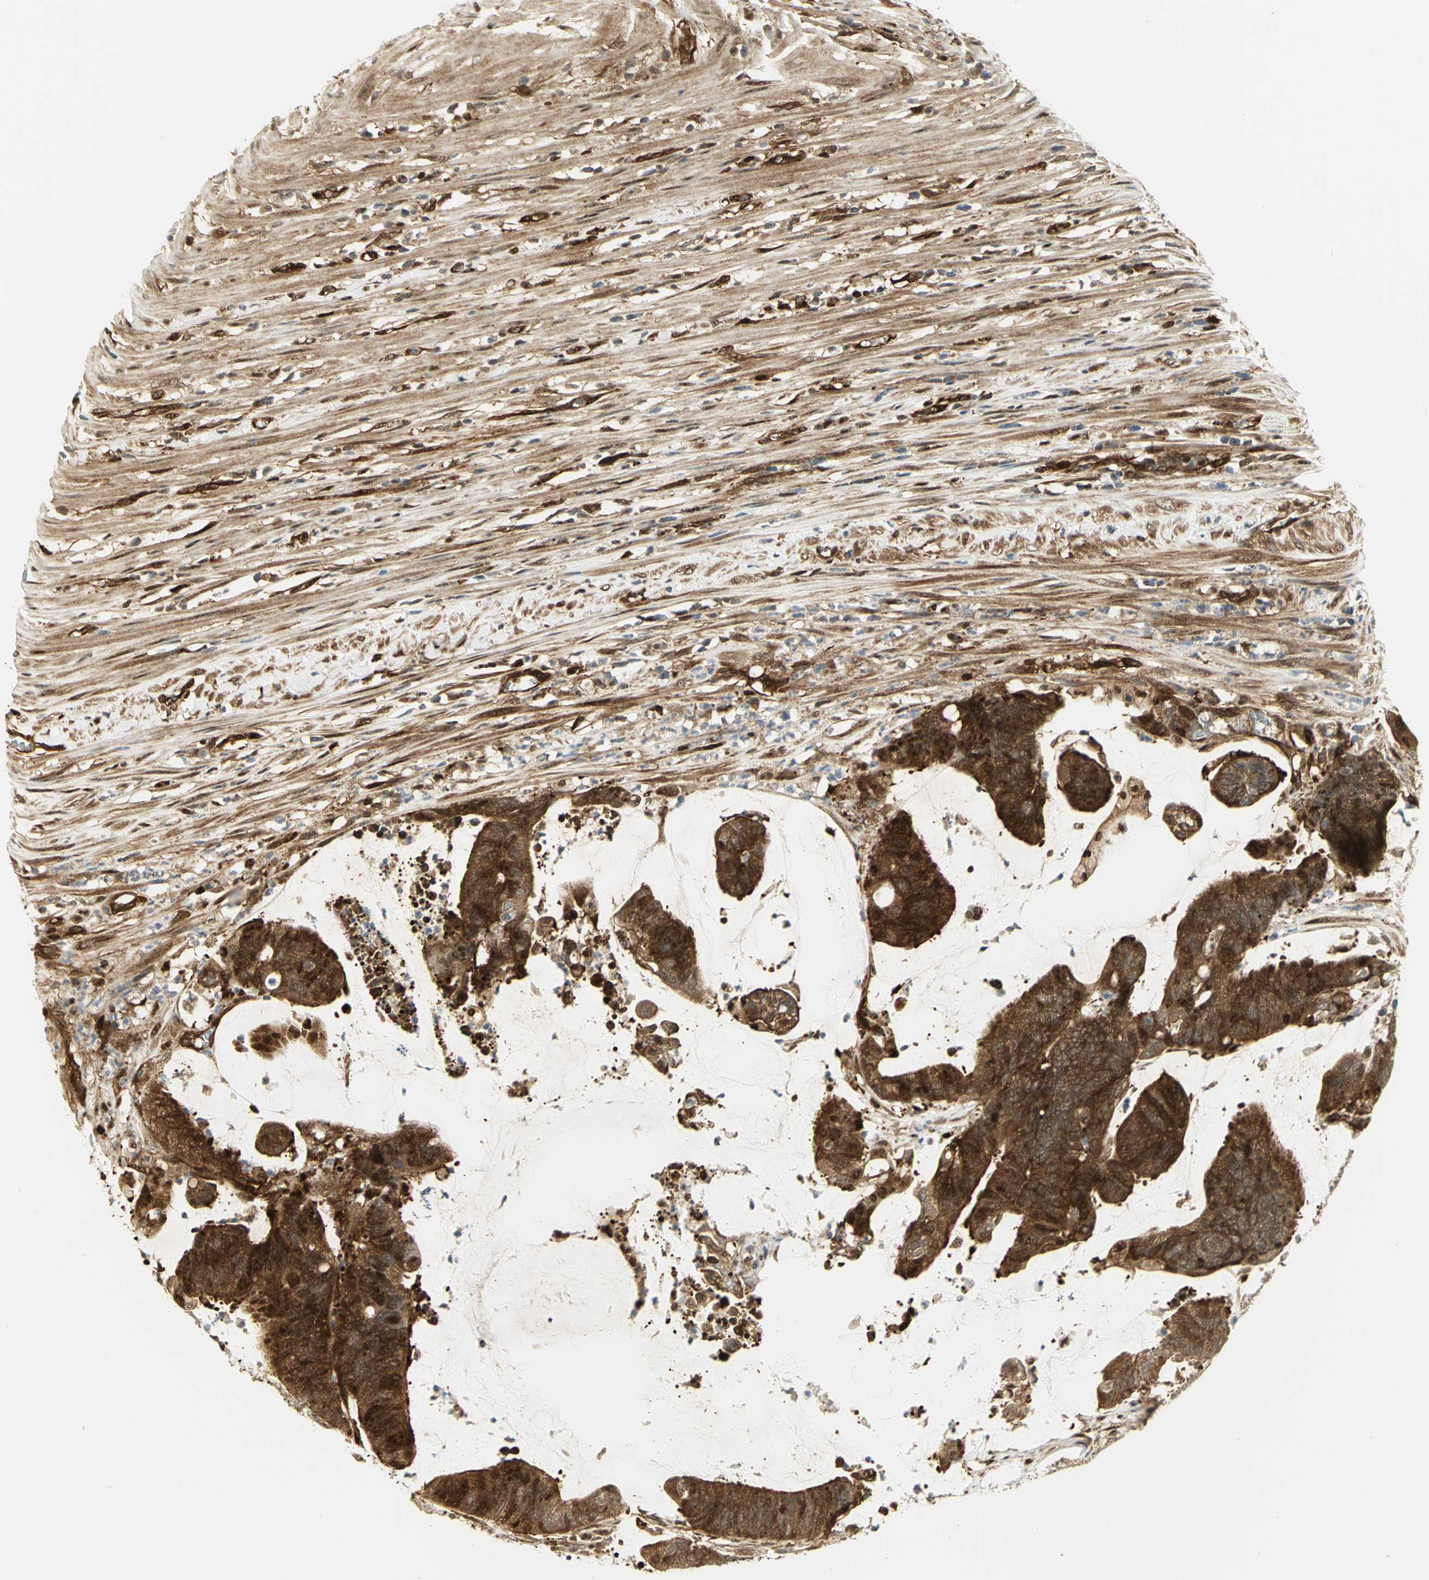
{"staining": {"intensity": "strong", "quantity": ">75%", "location": "cytoplasmic/membranous,nuclear"}, "tissue": "colorectal cancer", "cell_type": "Tumor cells", "image_type": "cancer", "snomed": [{"axis": "morphology", "description": "Adenocarcinoma, NOS"}, {"axis": "topography", "description": "Rectum"}], "caption": "A brown stain labels strong cytoplasmic/membranous and nuclear staining of a protein in human colorectal cancer tumor cells. The staining is performed using DAB (3,3'-diaminobenzidine) brown chromogen to label protein expression. The nuclei are counter-stained blue using hematoxylin.", "gene": "EEA1", "patient": {"sex": "female", "age": 66}}